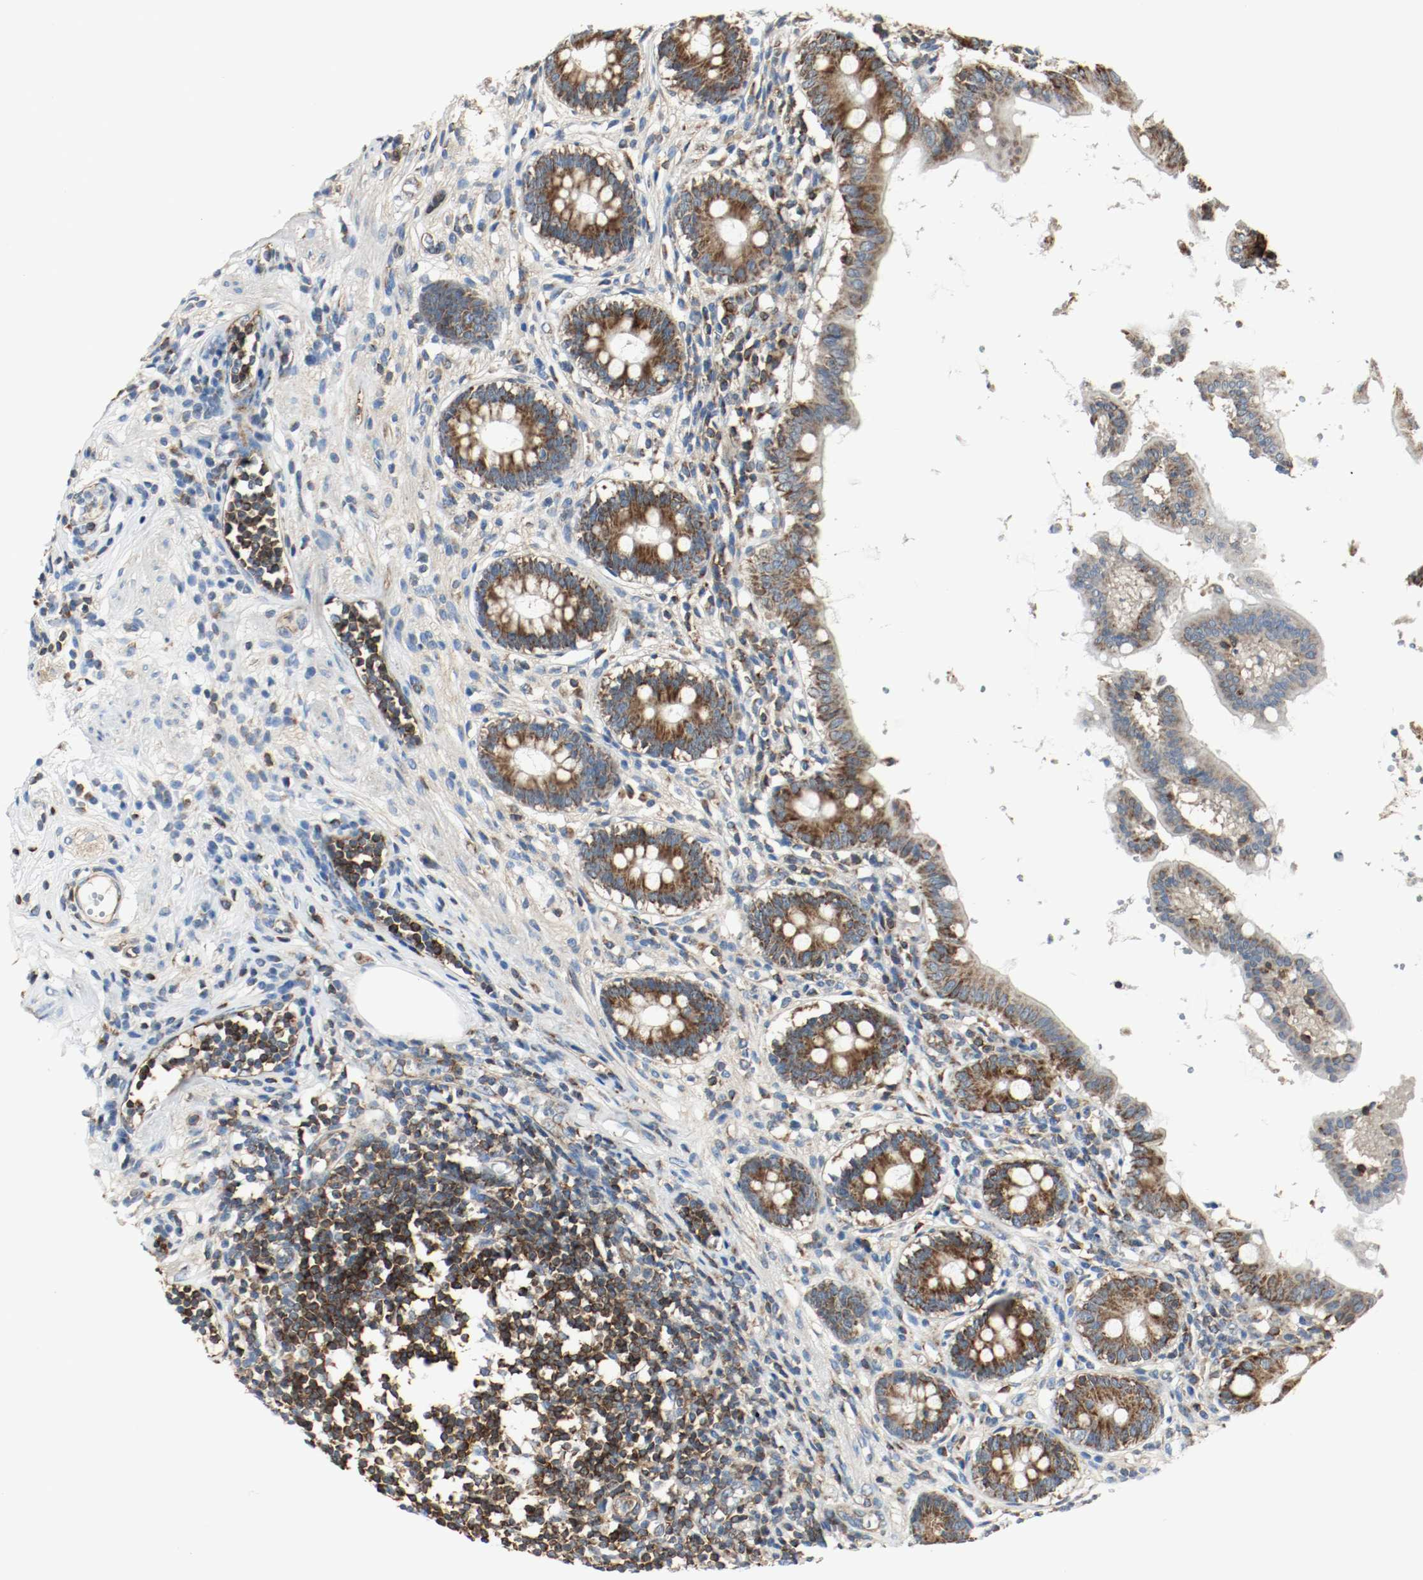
{"staining": {"intensity": "strong", "quantity": ">75%", "location": "cytoplasmic/membranous"}, "tissue": "appendix", "cell_type": "Glandular cells", "image_type": "normal", "snomed": [{"axis": "morphology", "description": "Normal tissue, NOS"}, {"axis": "topography", "description": "Appendix"}], "caption": "Appendix stained with IHC demonstrates strong cytoplasmic/membranous expression in approximately >75% of glandular cells. The protein of interest is stained brown, and the nuclei are stained in blue (DAB IHC with brightfield microscopy, high magnification).", "gene": "PLCG1", "patient": {"sex": "female", "age": 50}}